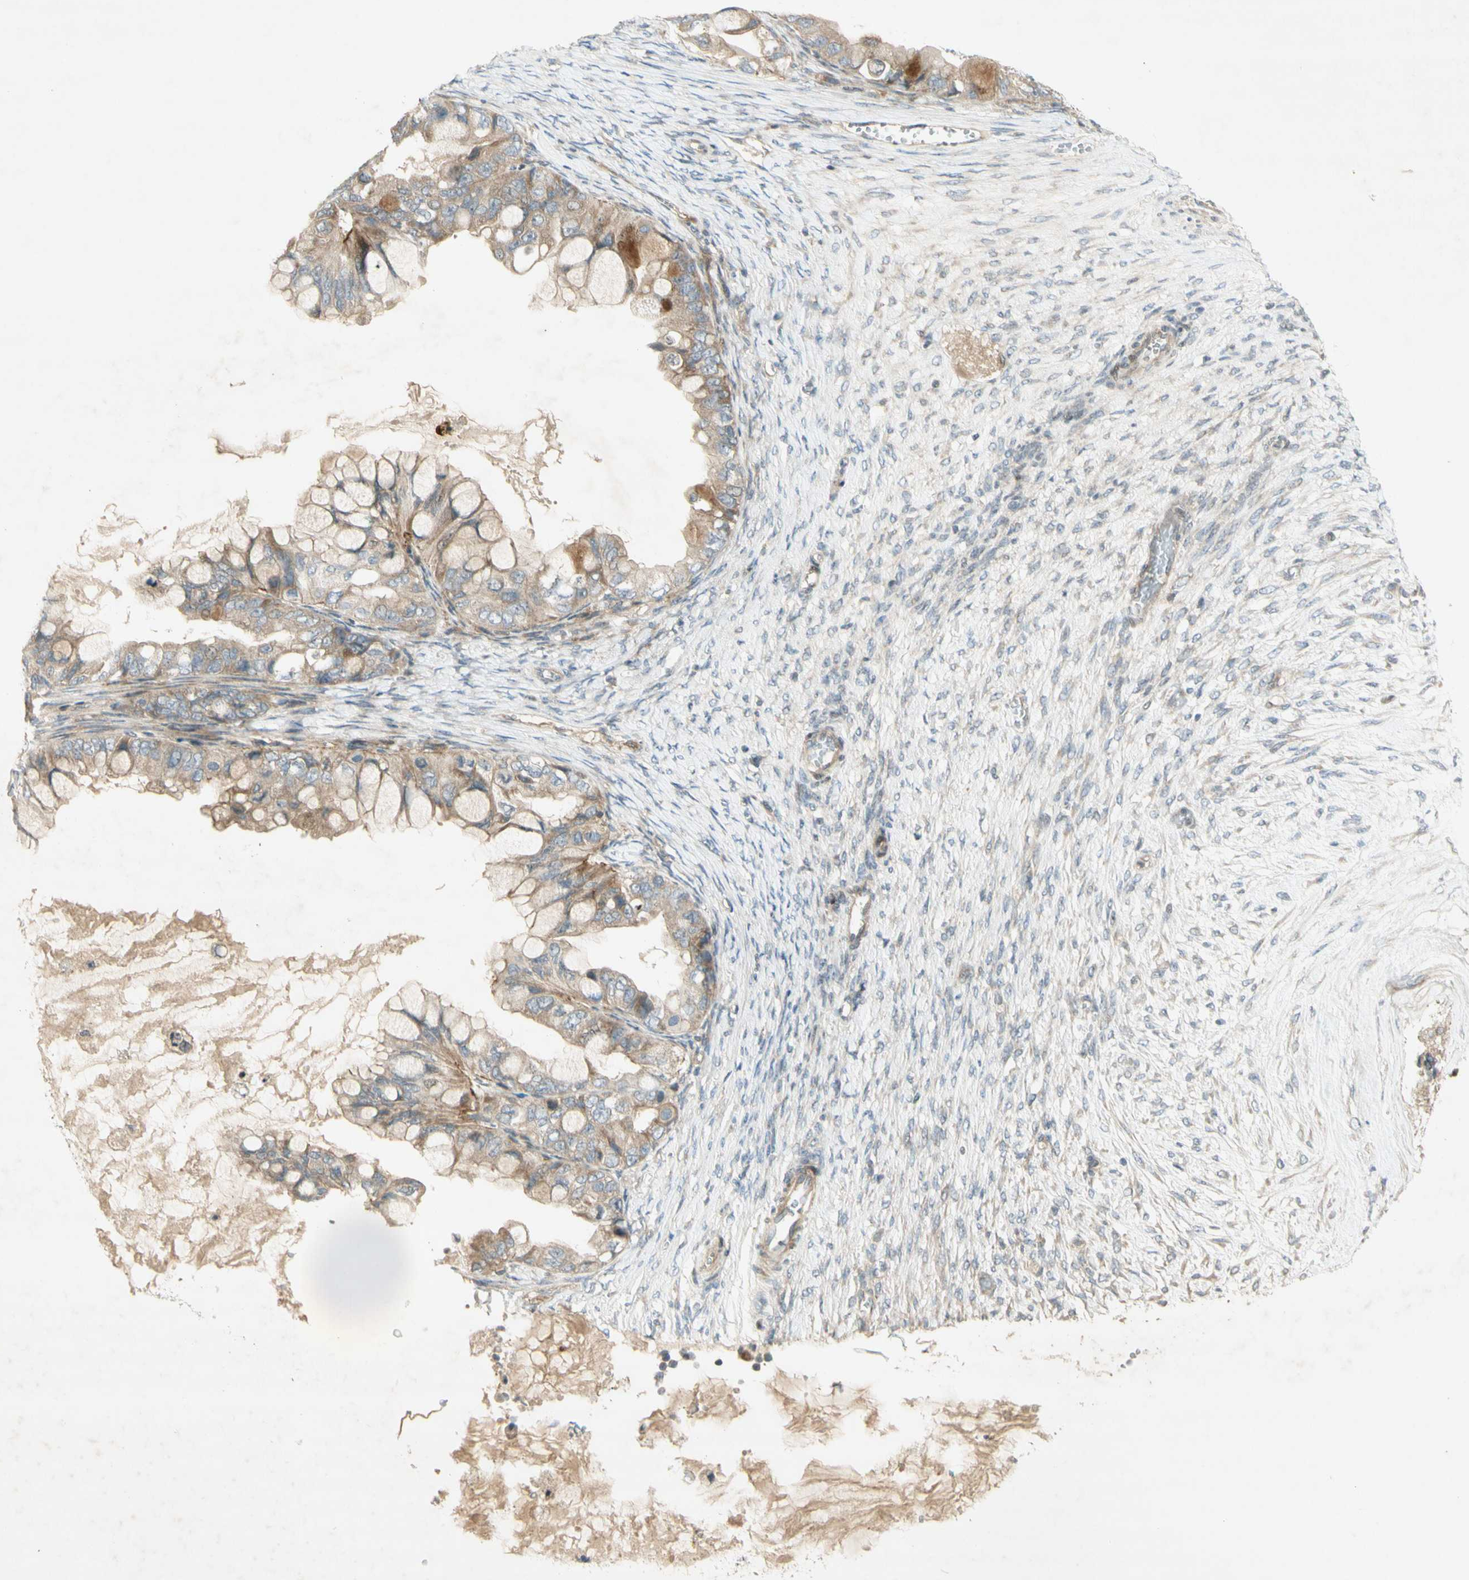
{"staining": {"intensity": "moderate", "quantity": "<25%", "location": "cytoplasmic/membranous"}, "tissue": "ovarian cancer", "cell_type": "Tumor cells", "image_type": "cancer", "snomed": [{"axis": "morphology", "description": "Cystadenocarcinoma, mucinous, NOS"}, {"axis": "topography", "description": "Ovary"}], "caption": "Mucinous cystadenocarcinoma (ovarian) stained with a protein marker demonstrates moderate staining in tumor cells.", "gene": "ETF1", "patient": {"sex": "female", "age": 80}}